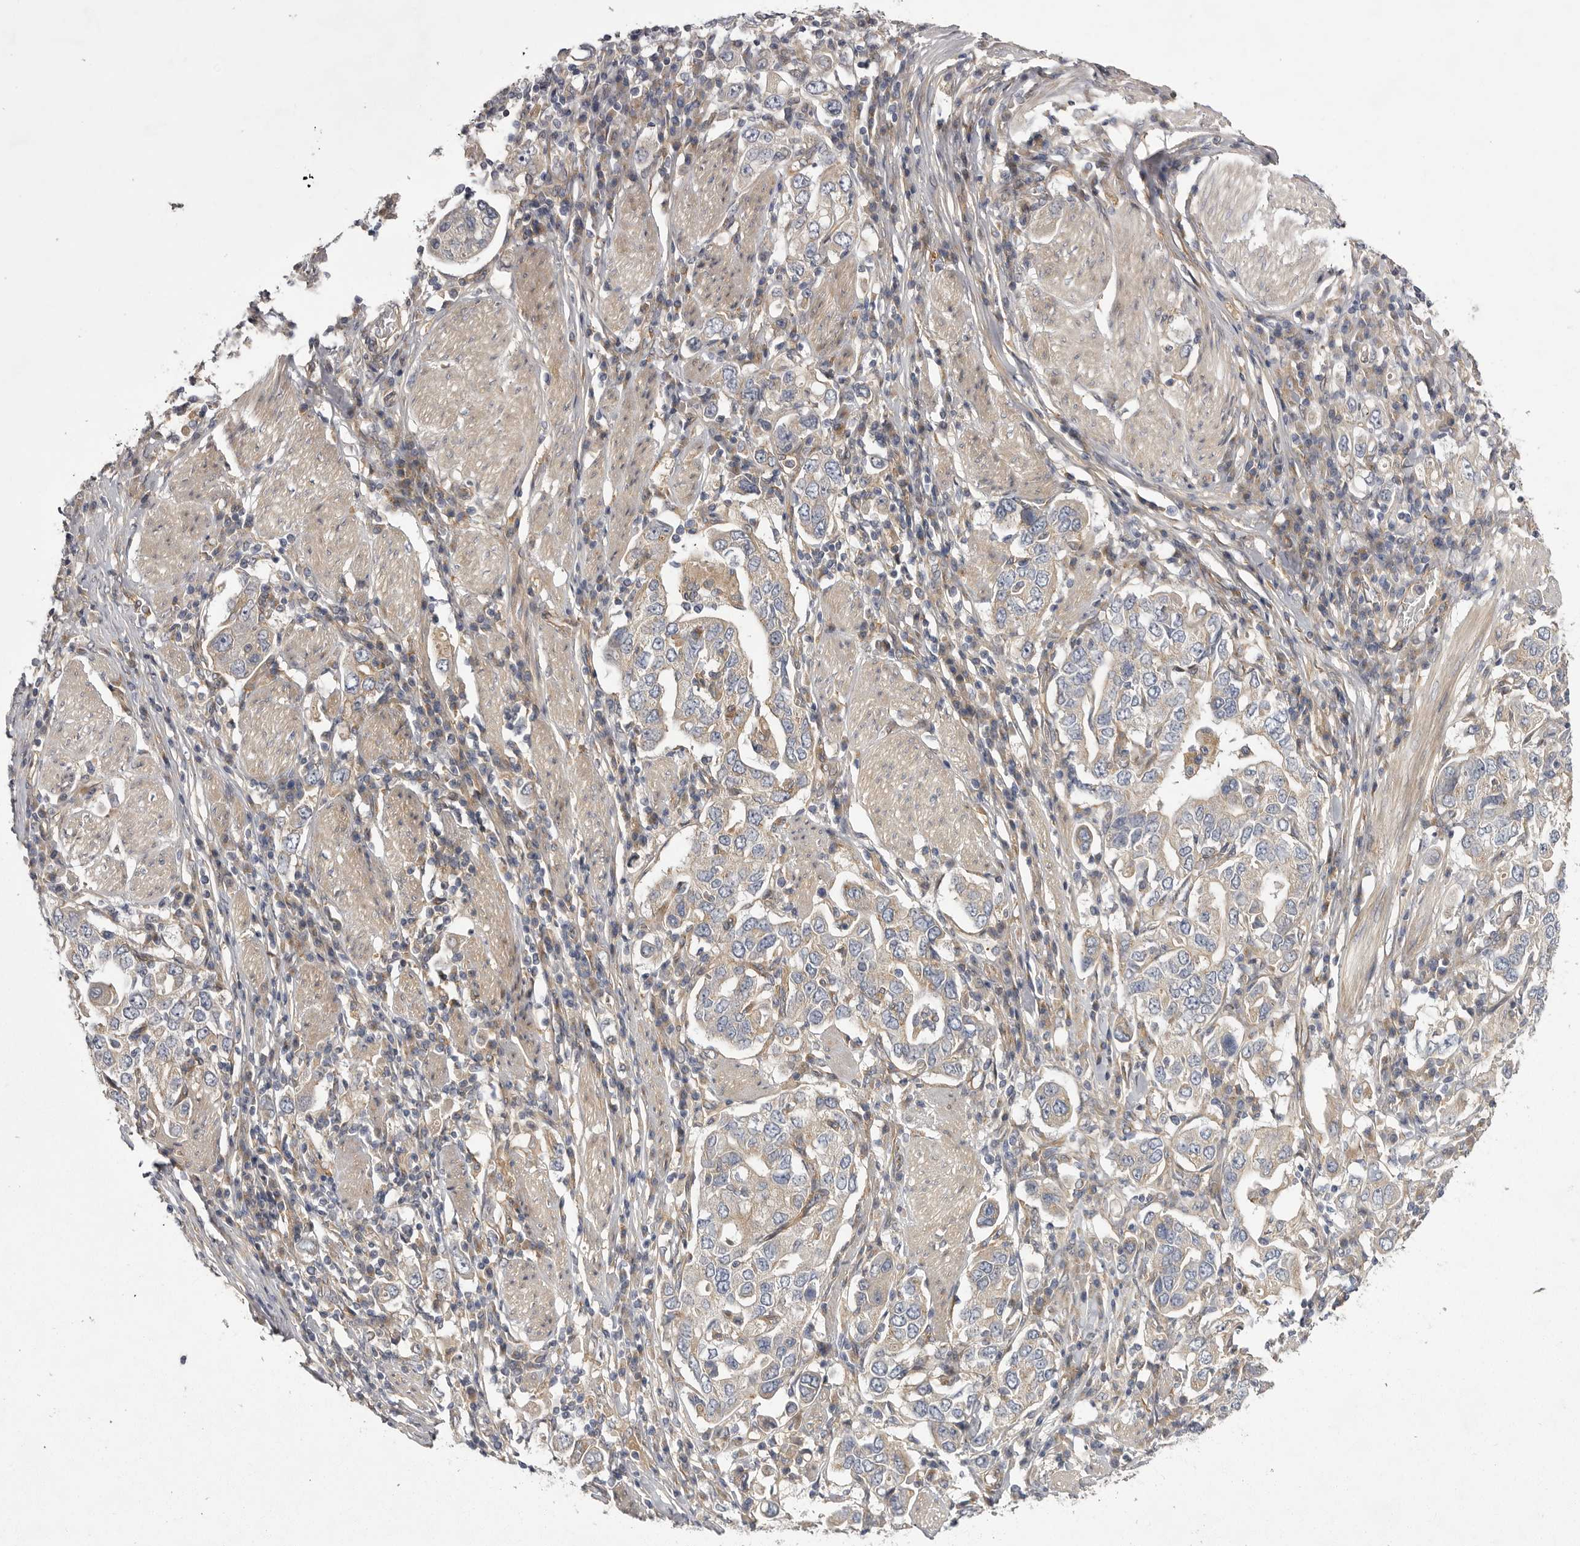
{"staining": {"intensity": "weak", "quantity": "<25%", "location": "cytoplasmic/membranous"}, "tissue": "stomach cancer", "cell_type": "Tumor cells", "image_type": "cancer", "snomed": [{"axis": "morphology", "description": "Adenocarcinoma, NOS"}, {"axis": "topography", "description": "Stomach, upper"}], "caption": "Stomach adenocarcinoma was stained to show a protein in brown. There is no significant positivity in tumor cells. The staining is performed using DAB brown chromogen with nuclei counter-stained in using hematoxylin.", "gene": "OSBPL9", "patient": {"sex": "male", "age": 62}}